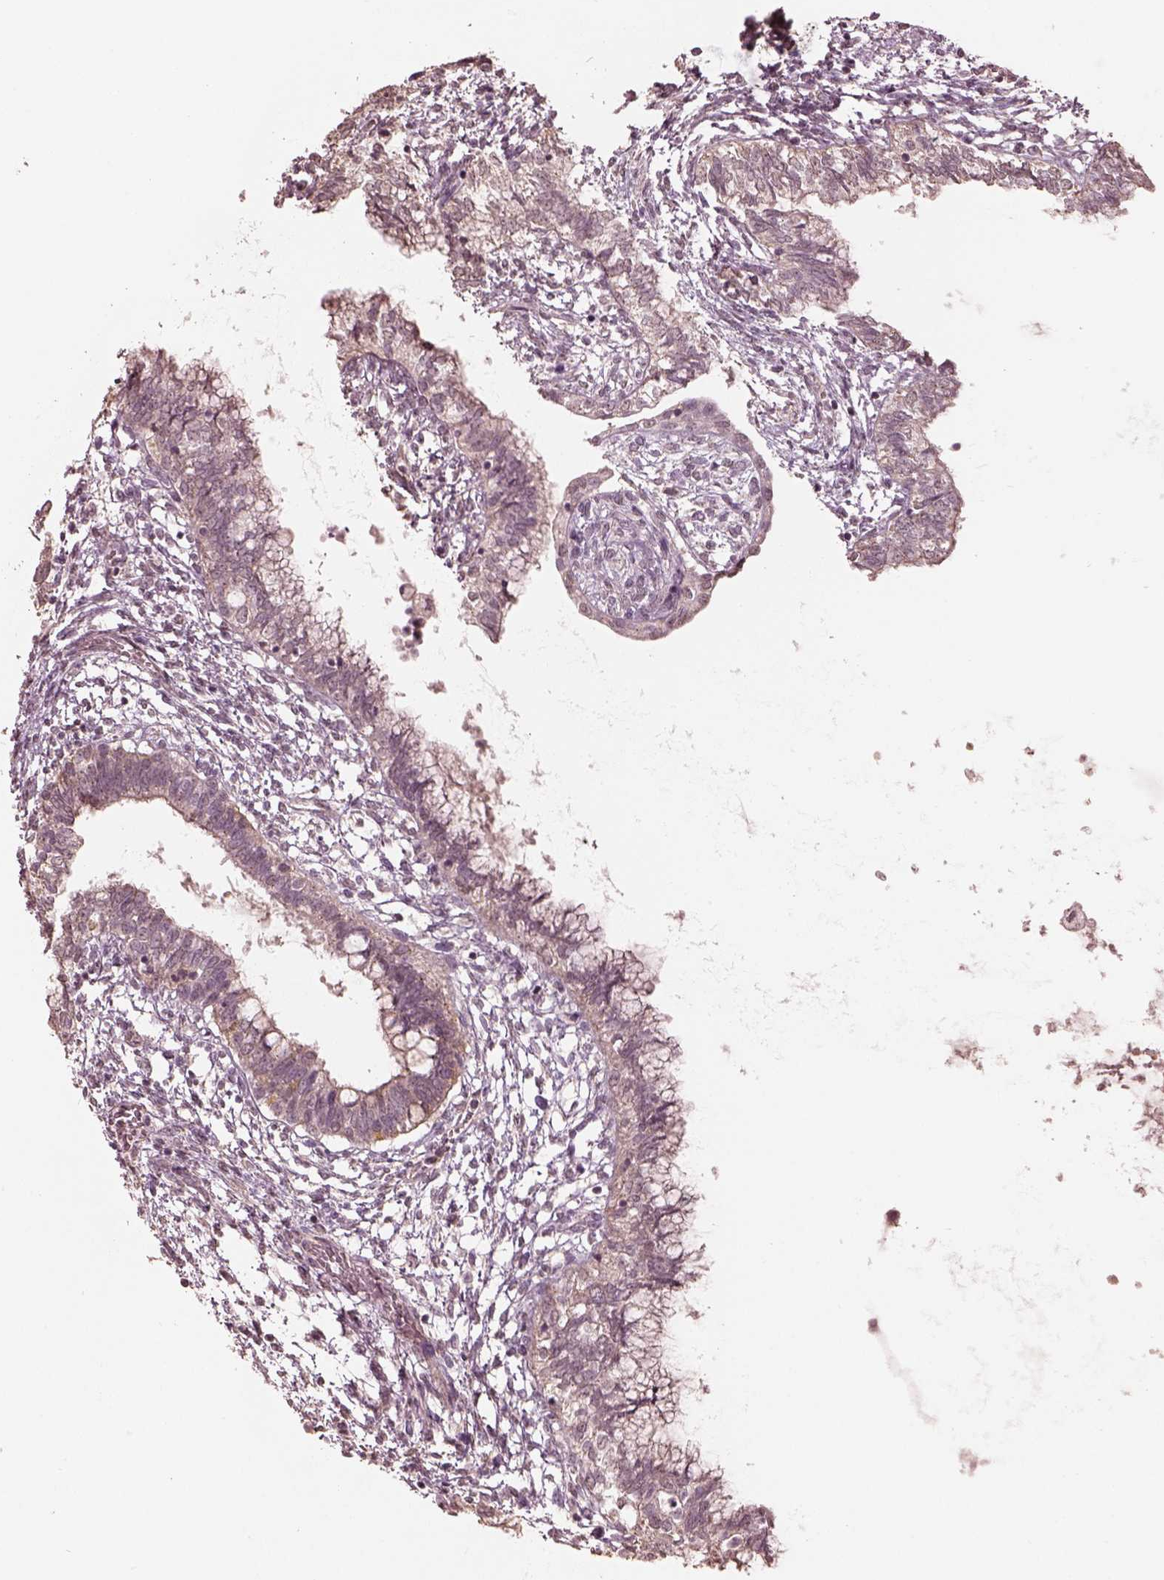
{"staining": {"intensity": "weak", "quantity": "<25%", "location": "cytoplasmic/membranous"}, "tissue": "testis cancer", "cell_type": "Tumor cells", "image_type": "cancer", "snomed": [{"axis": "morphology", "description": "Carcinoma, Embryonal, NOS"}, {"axis": "topography", "description": "Testis"}], "caption": "Testis embryonal carcinoma was stained to show a protein in brown. There is no significant positivity in tumor cells.", "gene": "SLC7A4", "patient": {"sex": "male", "age": 37}}